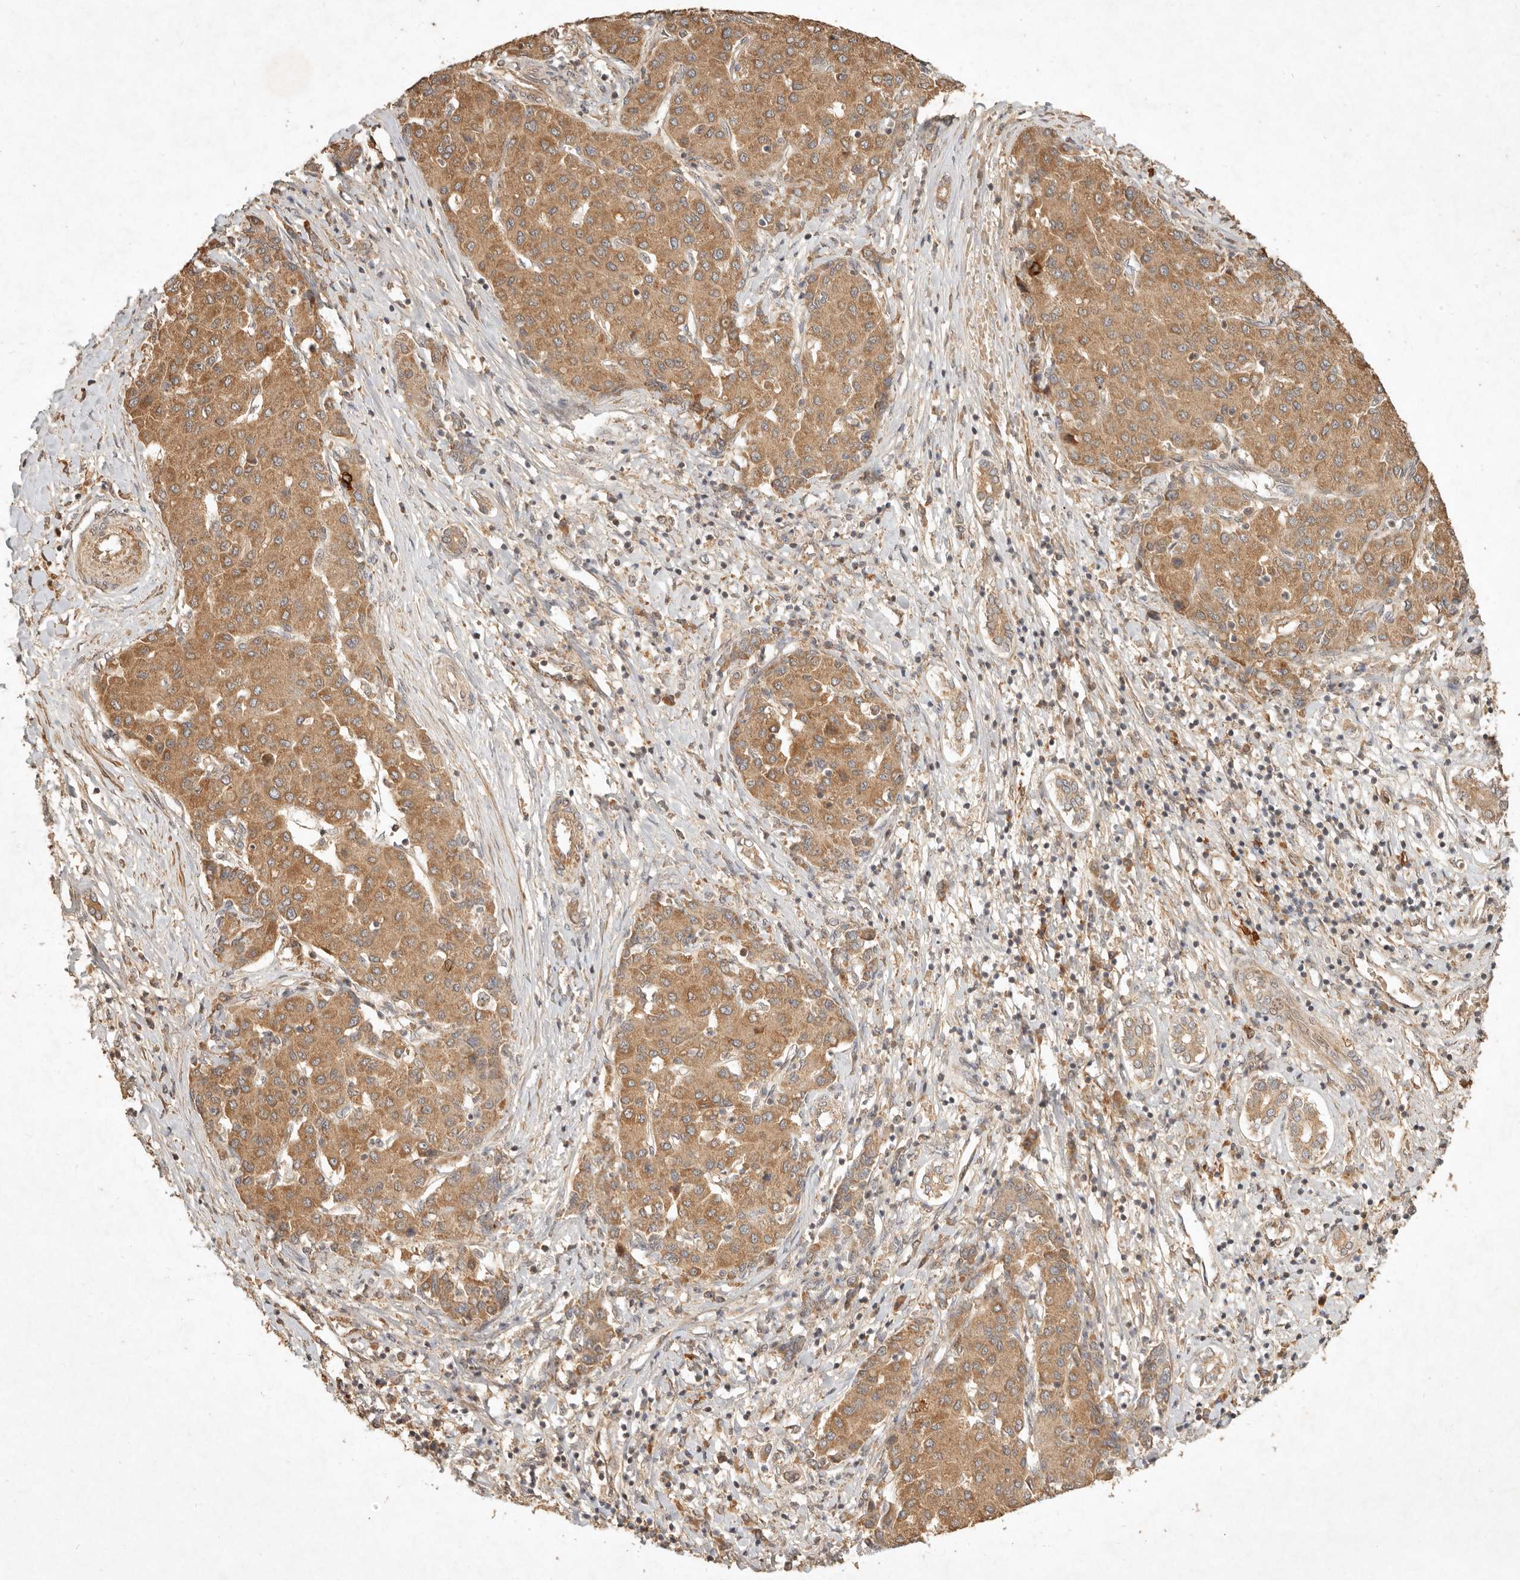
{"staining": {"intensity": "moderate", "quantity": ">75%", "location": "cytoplasmic/membranous"}, "tissue": "liver cancer", "cell_type": "Tumor cells", "image_type": "cancer", "snomed": [{"axis": "morphology", "description": "Carcinoma, Hepatocellular, NOS"}, {"axis": "topography", "description": "Liver"}], "caption": "Liver hepatocellular carcinoma stained with a protein marker exhibits moderate staining in tumor cells.", "gene": "CLEC4C", "patient": {"sex": "male", "age": 65}}